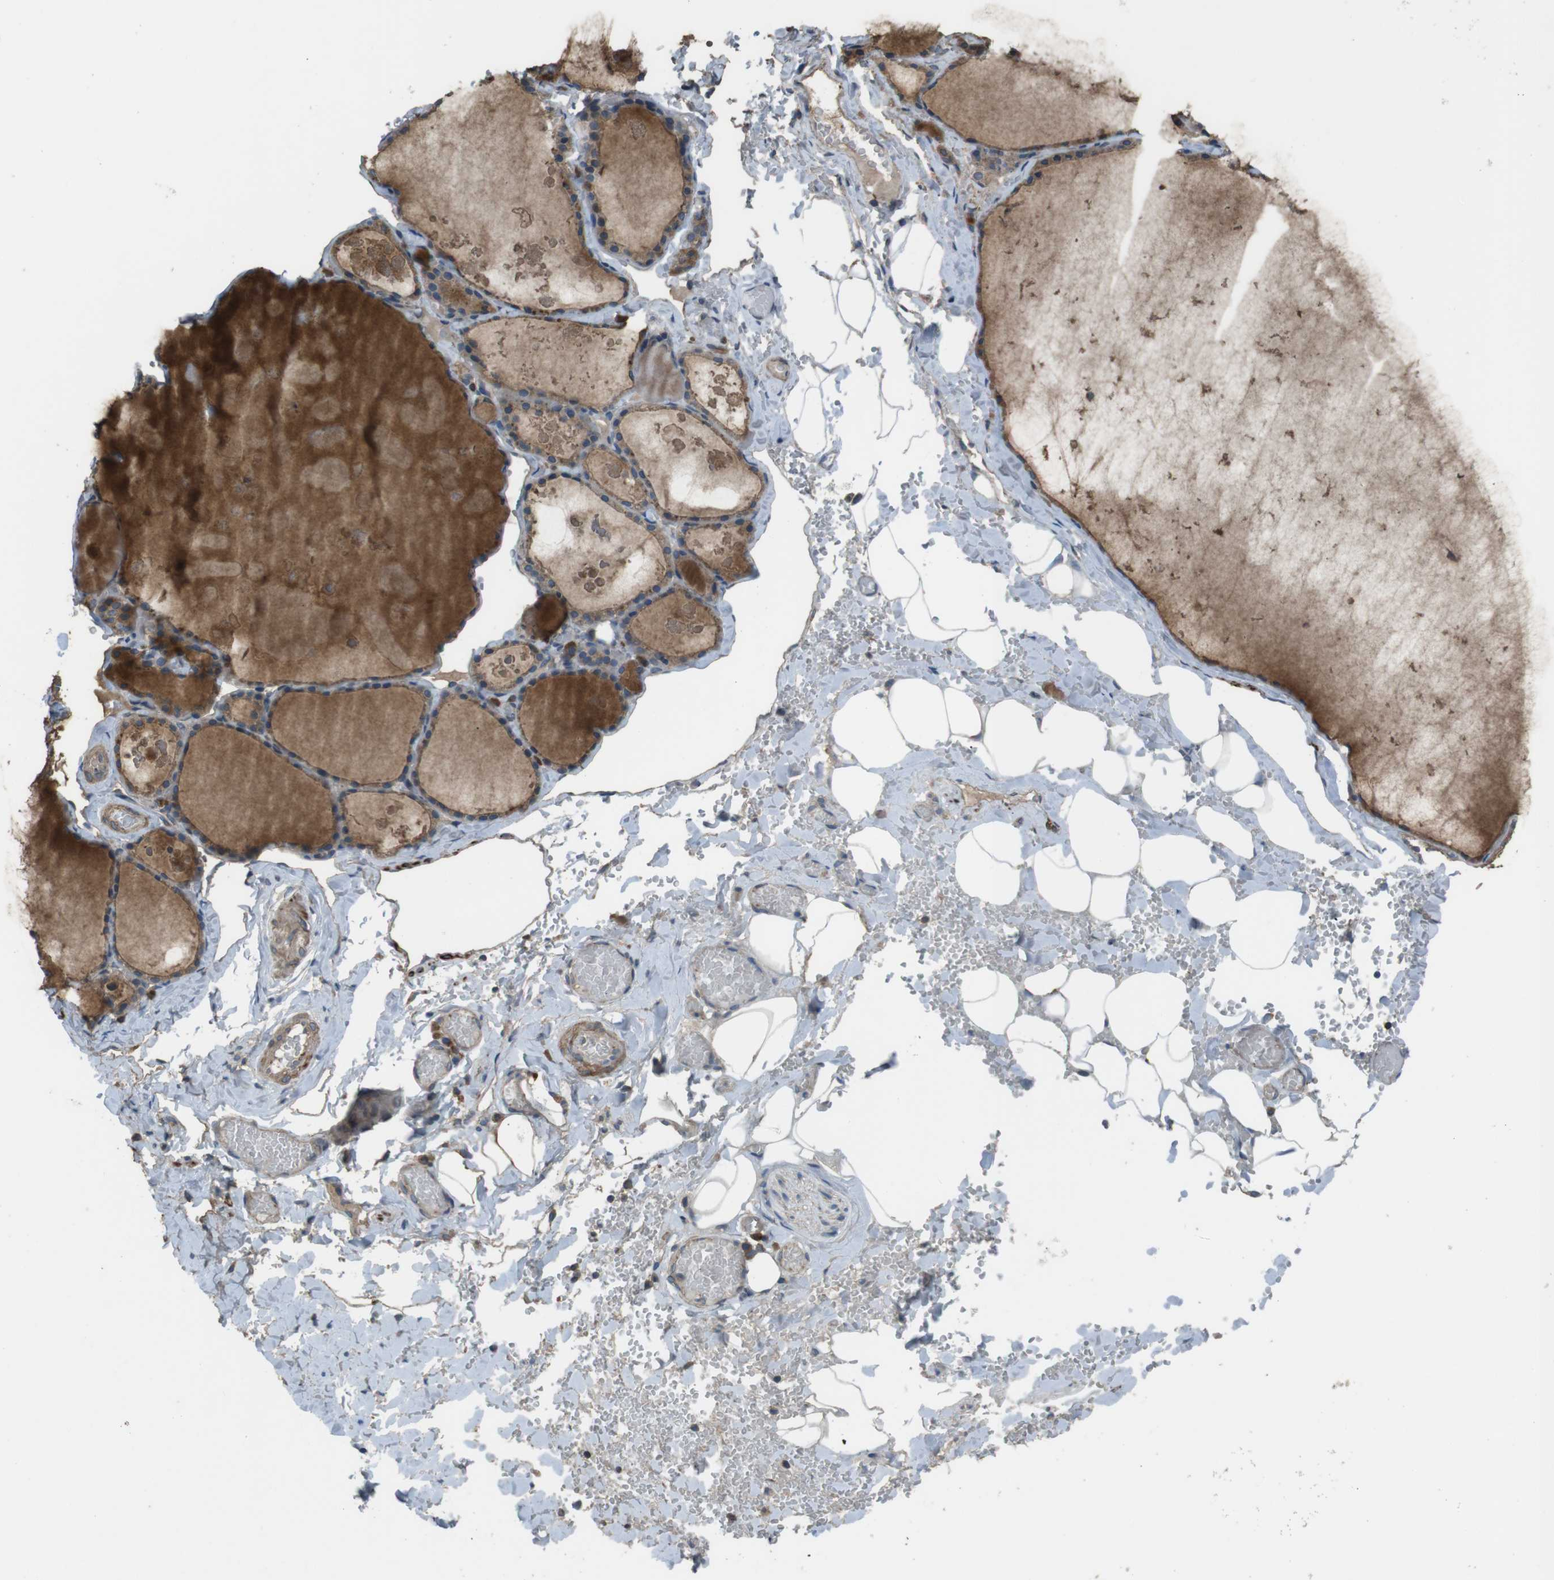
{"staining": {"intensity": "moderate", "quantity": ">75%", "location": "cytoplasmic/membranous"}, "tissue": "thyroid gland", "cell_type": "Glandular cells", "image_type": "normal", "snomed": [{"axis": "morphology", "description": "Normal tissue, NOS"}, {"axis": "topography", "description": "Thyroid gland"}], "caption": "Protein analysis of unremarkable thyroid gland reveals moderate cytoplasmic/membranous expression in about >75% of glandular cells. The staining is performed using DAB brown chromogen to label protein expression. The nuclei are counter-stained blue using hematoxylin.", "gene": "FUT2", "patient": {"sex": "male", "age": 56}}